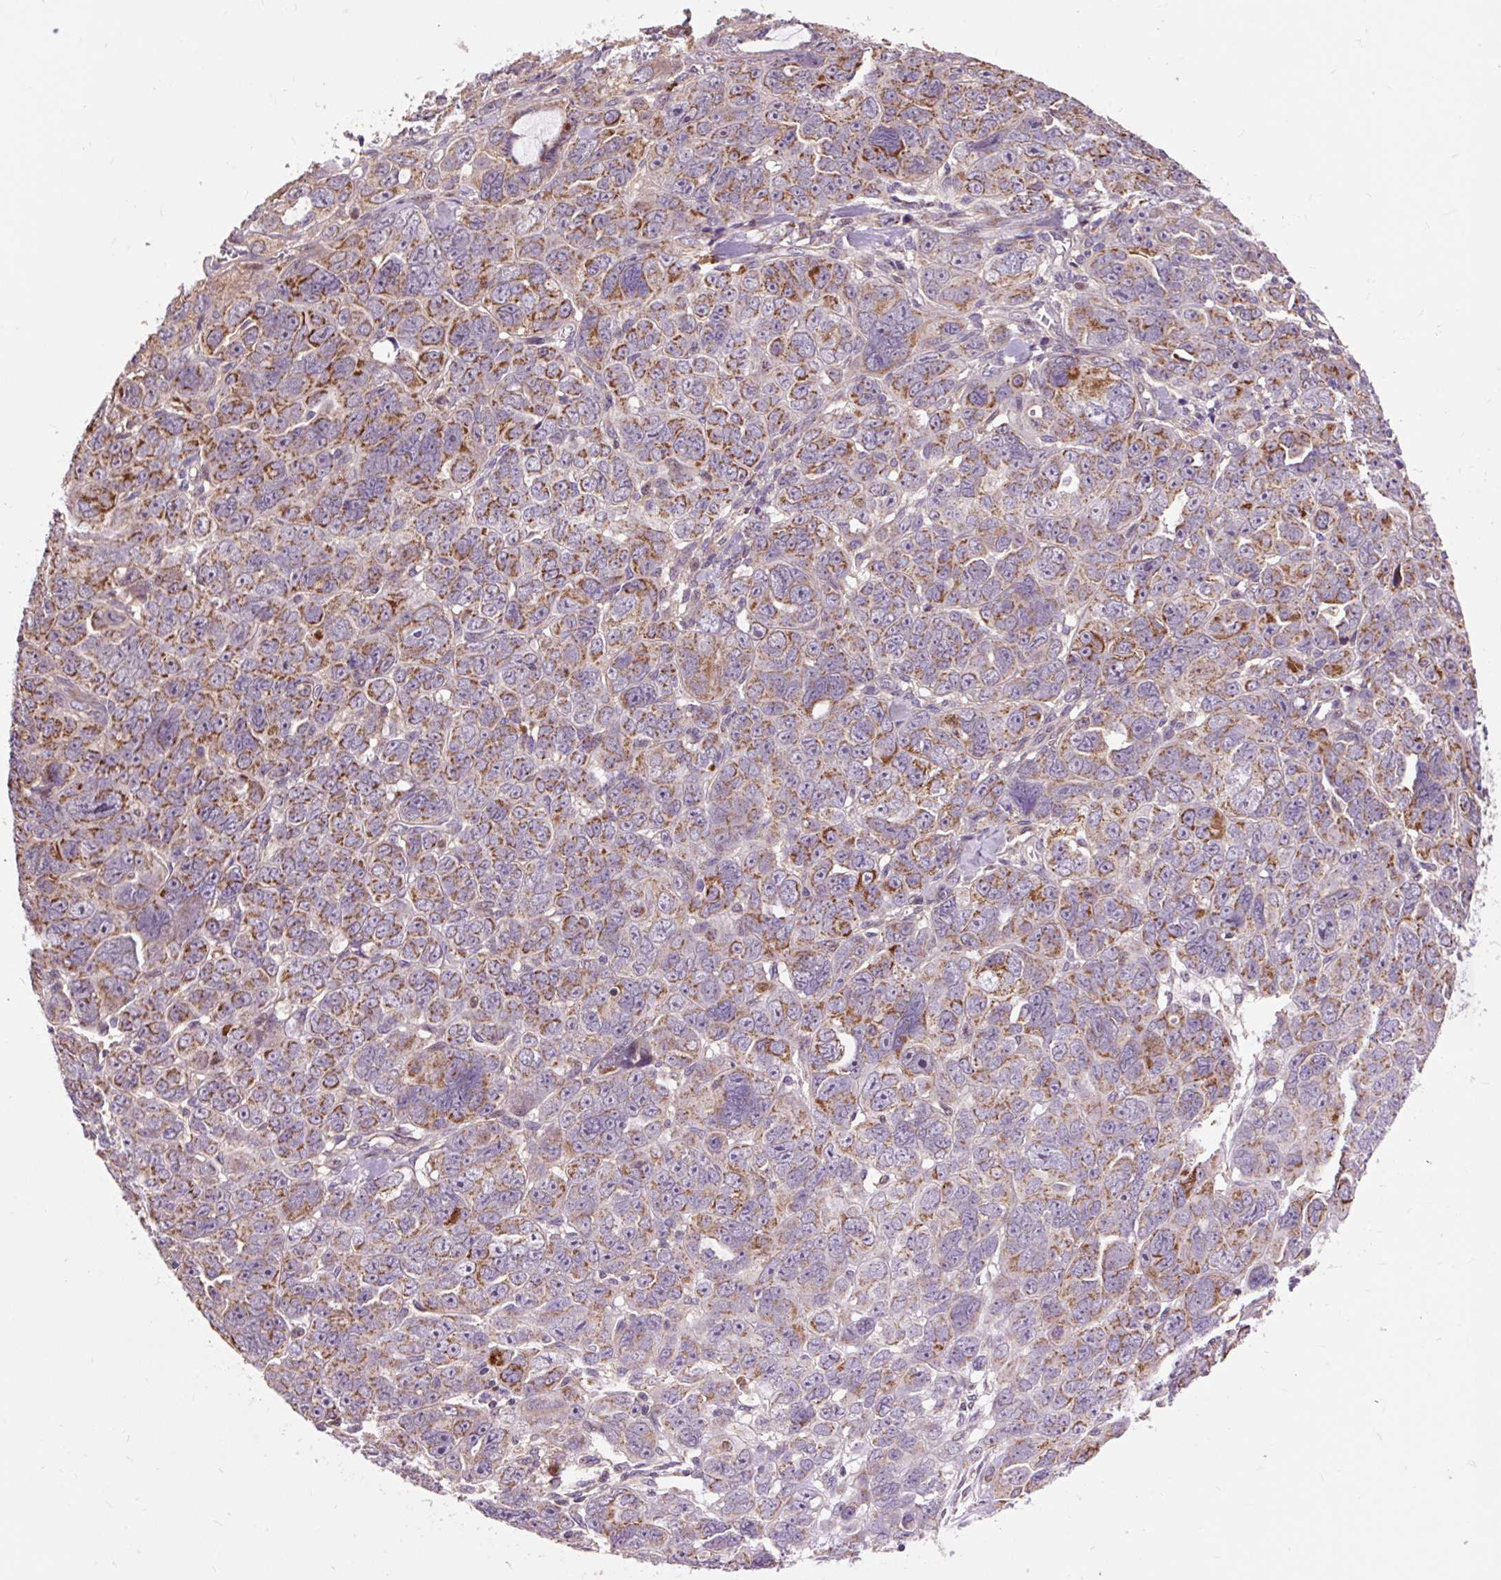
{"staining": {"intensity": "moderate", "quantity": ">75%", "location": "cytoplasmic/membranous"}, "tissue": "ovarian cancer", "cell_type": "Tumor cells", "image_type": "cancer", "snomed": [{"axis": "morphology", "description": "Cystadenocarcinoma, serous, NOS"}, {"axis": "topography", "description": "Ovary"}], "caption": "Protein expression analysis of ovarian cancer (serous cystadenocarcinoma) shows moderate cytoplasmic/membranous expression in approximately >75% of tumor cells. (IHC, brightfield microscopy, high magnification).", "gene": "PRIMPOL", "patient": {"sex": "female", "age": 63}}